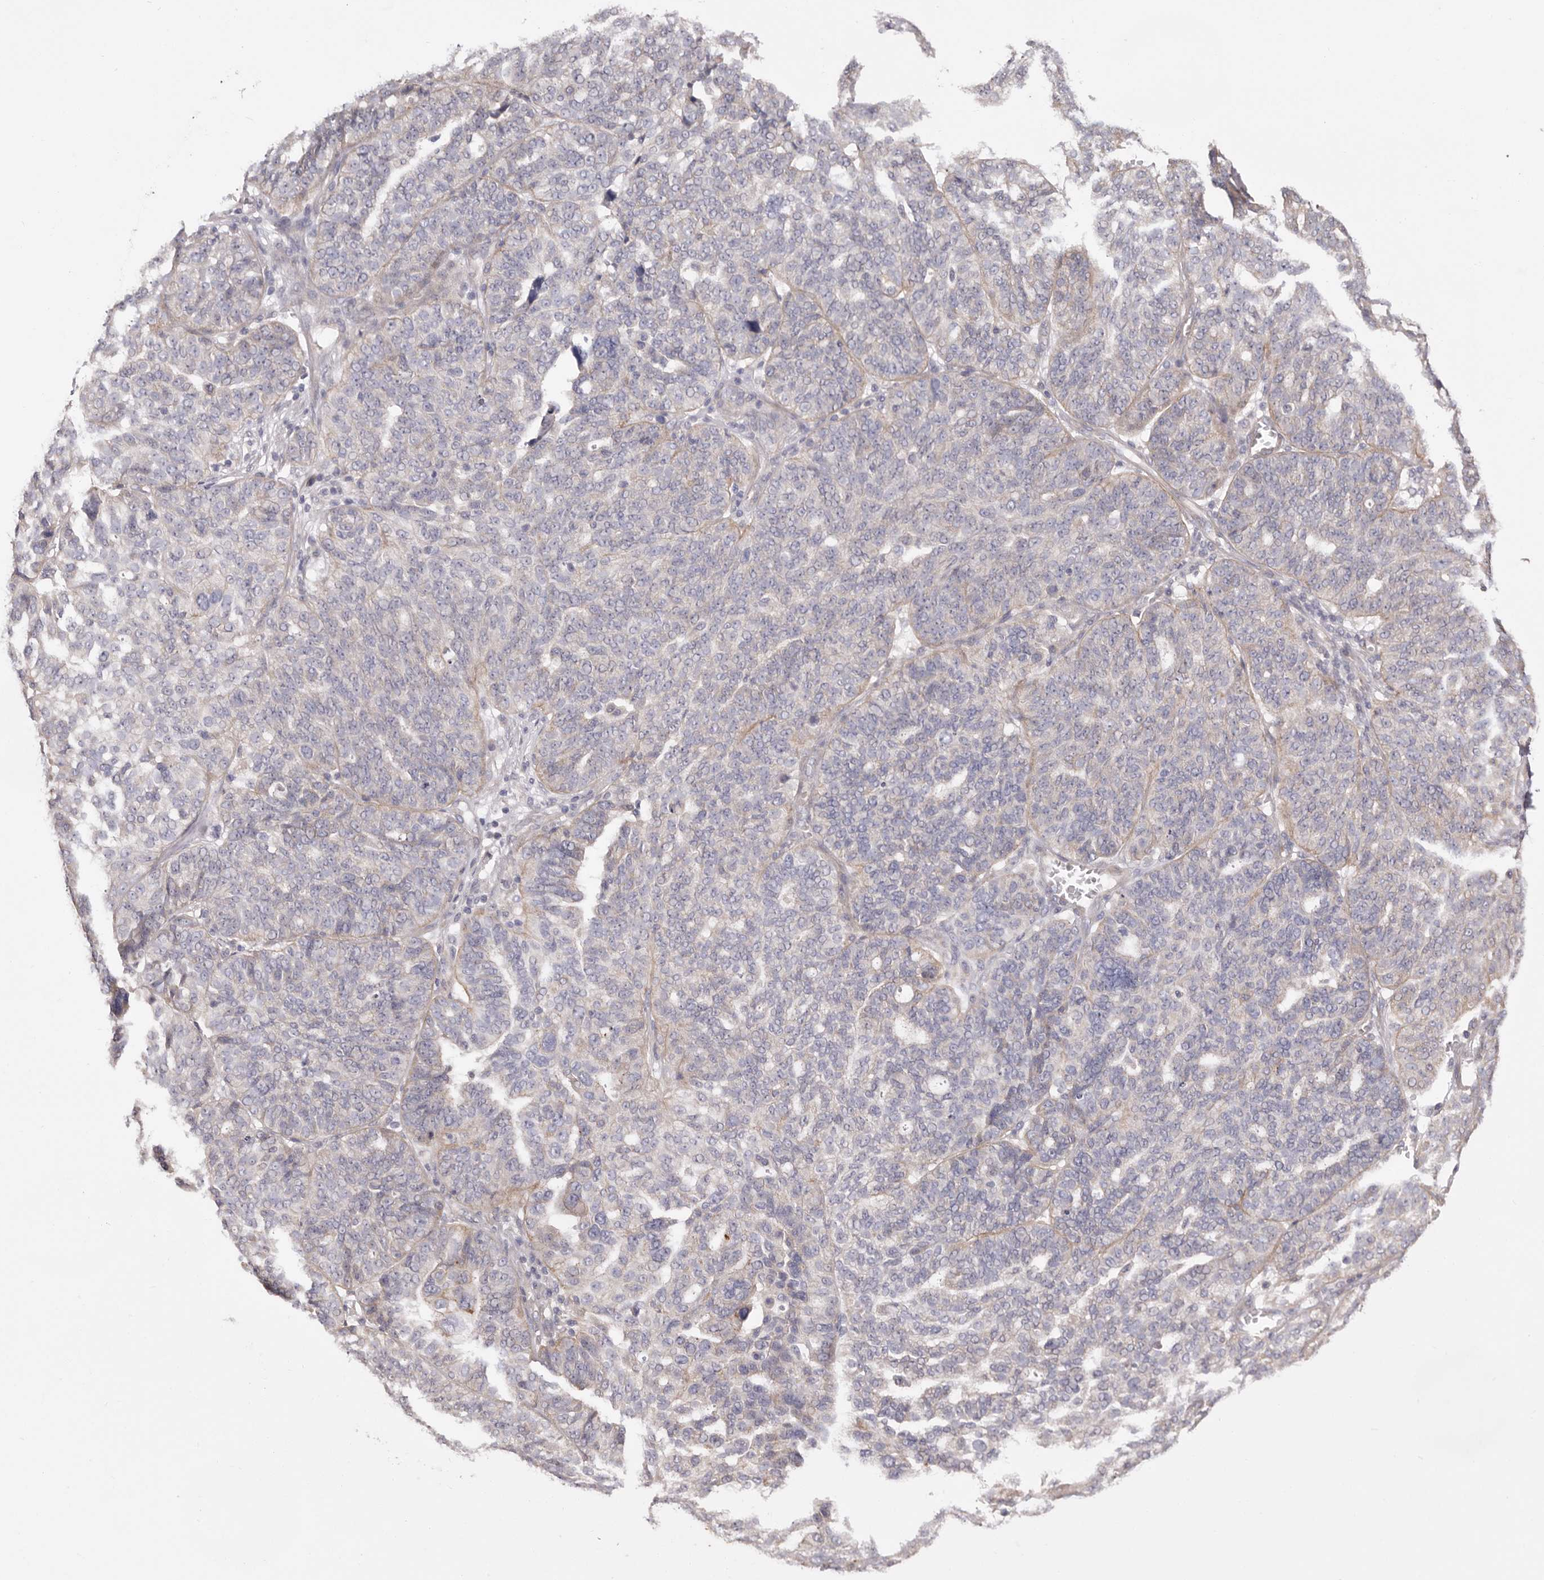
{"staining": {"intensity": "weak", "quantity": "<25%", "location": "cytoplasmic/membranous"}, "tissue": "ovarian cancer", "cell_type": "Tumor cells", "image_type": "cancer", "snomed": [{"axis": "morphology", "description": "Cystadenocarcinoma, serous, NOS"}, {"axis": "topography", "description": "Ovary"}], "caption": "Ovarian serous cystadenocarcinoma was stained to show a protein in brown. There is no significant expression in tumor cells.", "gene": "FAM167B", "patient": {"sex": "female", "age": 59}}